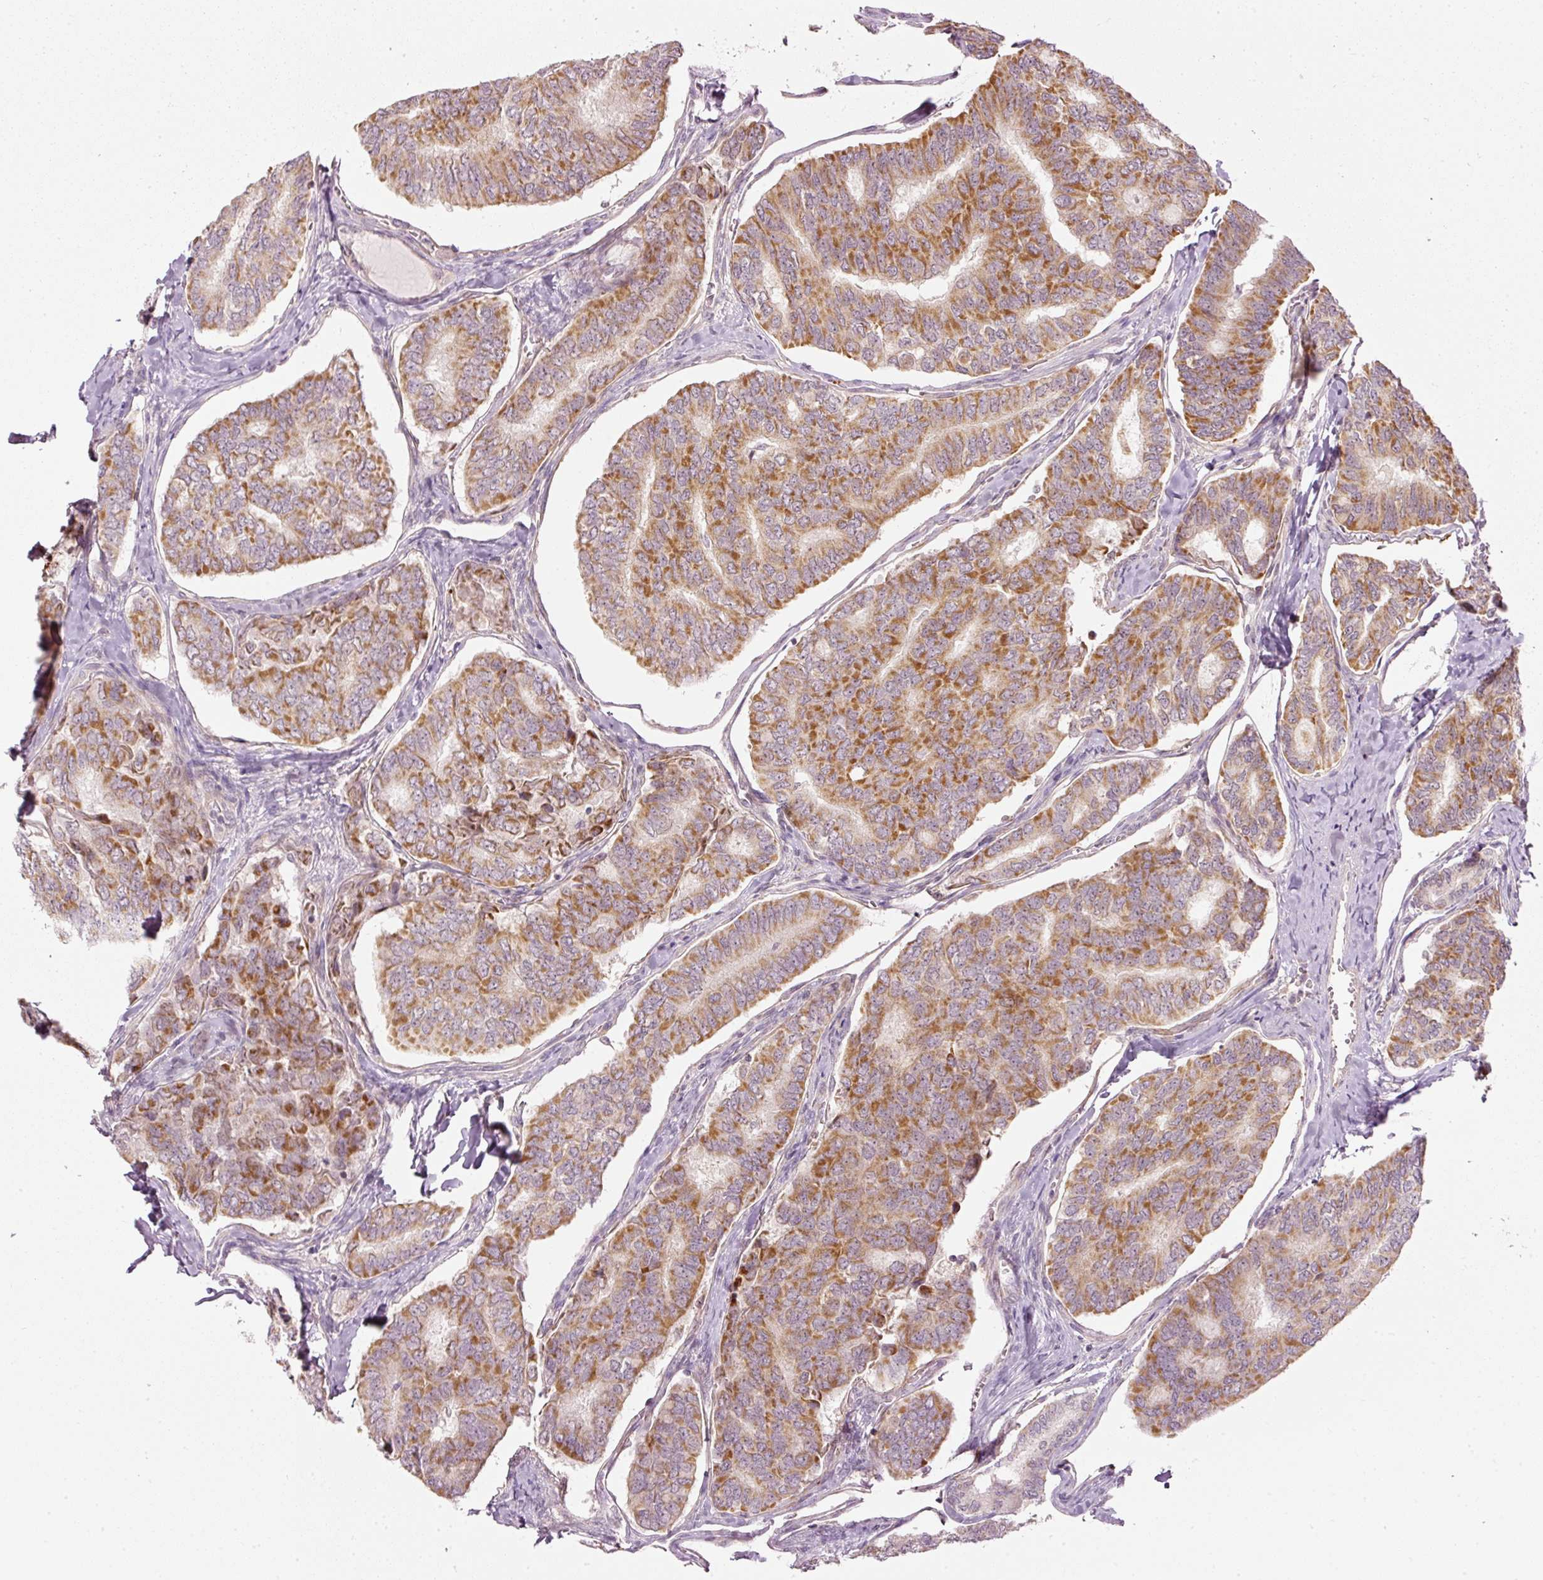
{"staining": {"intensity": "moderate", "quantity": ">75%", "location": "cytoplasmic/membranous"}, "tissue": "thyroid cancer", "cell_type": "Tumor cells", "image_type": "cancer", "snomed": [{"axis": "morphology", "description": "Papillary adenocarcinoma, NOS"}, {"axis": "topography", "description": "Thyroid gland"}], "caption": "A high-resolution micrograph shows immunohistochemistry staining of papillary adenocarcinoma (thyroid), which shows moderate cytoplasmic/membranous staining in approximately >75% of tumor cells.", "gene": "CDC20B", "patient": {"sex": "female", "age": 35}}